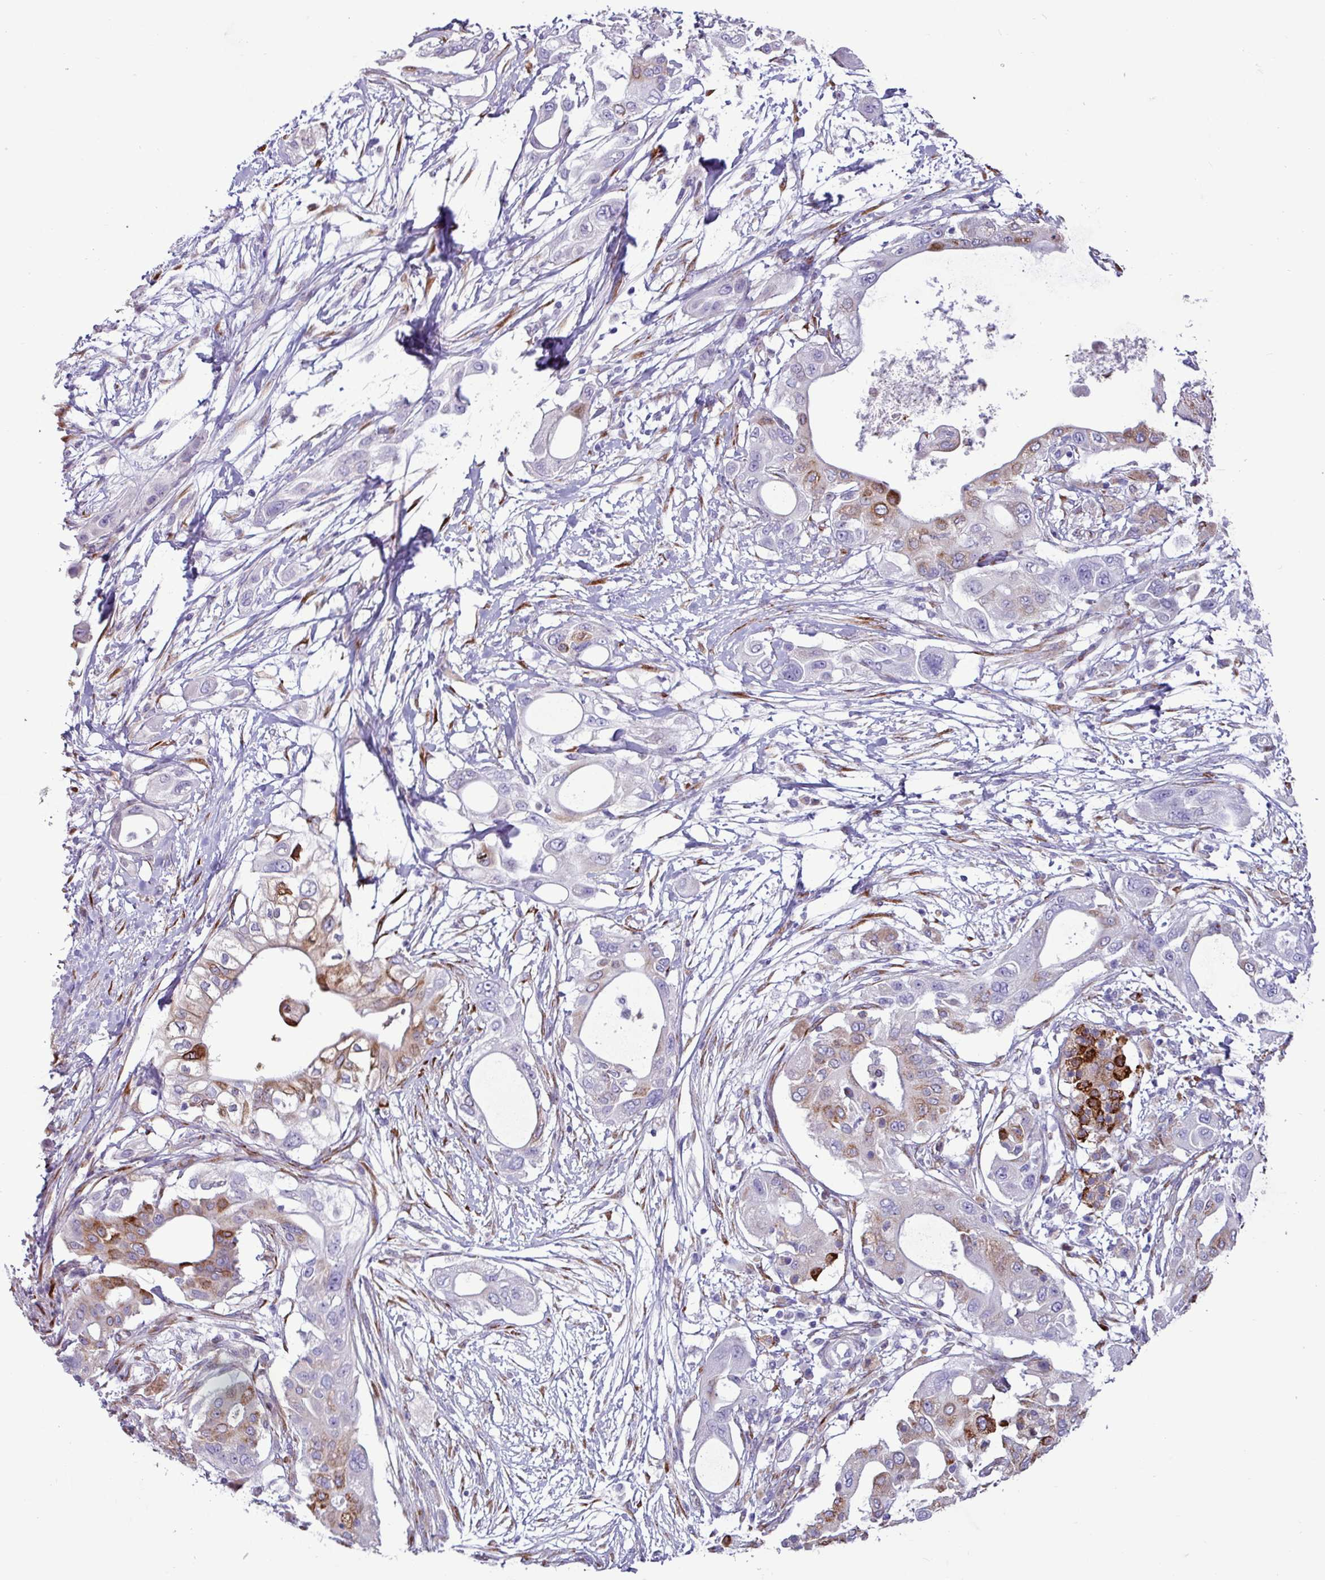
{"staining": {"intensity": "strong", "quantity": "<25%", "location": "cytoplasmic/membranous"}, "tissue": "pancreatic cancer", "cell_type": "Tumor cells", "image_type": "cancer", "snomed": [{"axis": "morphology", "description": "Adenocarcinoma, NOS"}, {"axis": "topography", "description": "Pancreas"}], "caption": "Immunohistochemistry (IHC) of human pancreatic cancer shows medium levels of strong cytoplasmic/membranous positivity in approximately <25% of tumor cells.", "gene": "PPP1R35", "patient": {"sex": "male", "age": 68}}